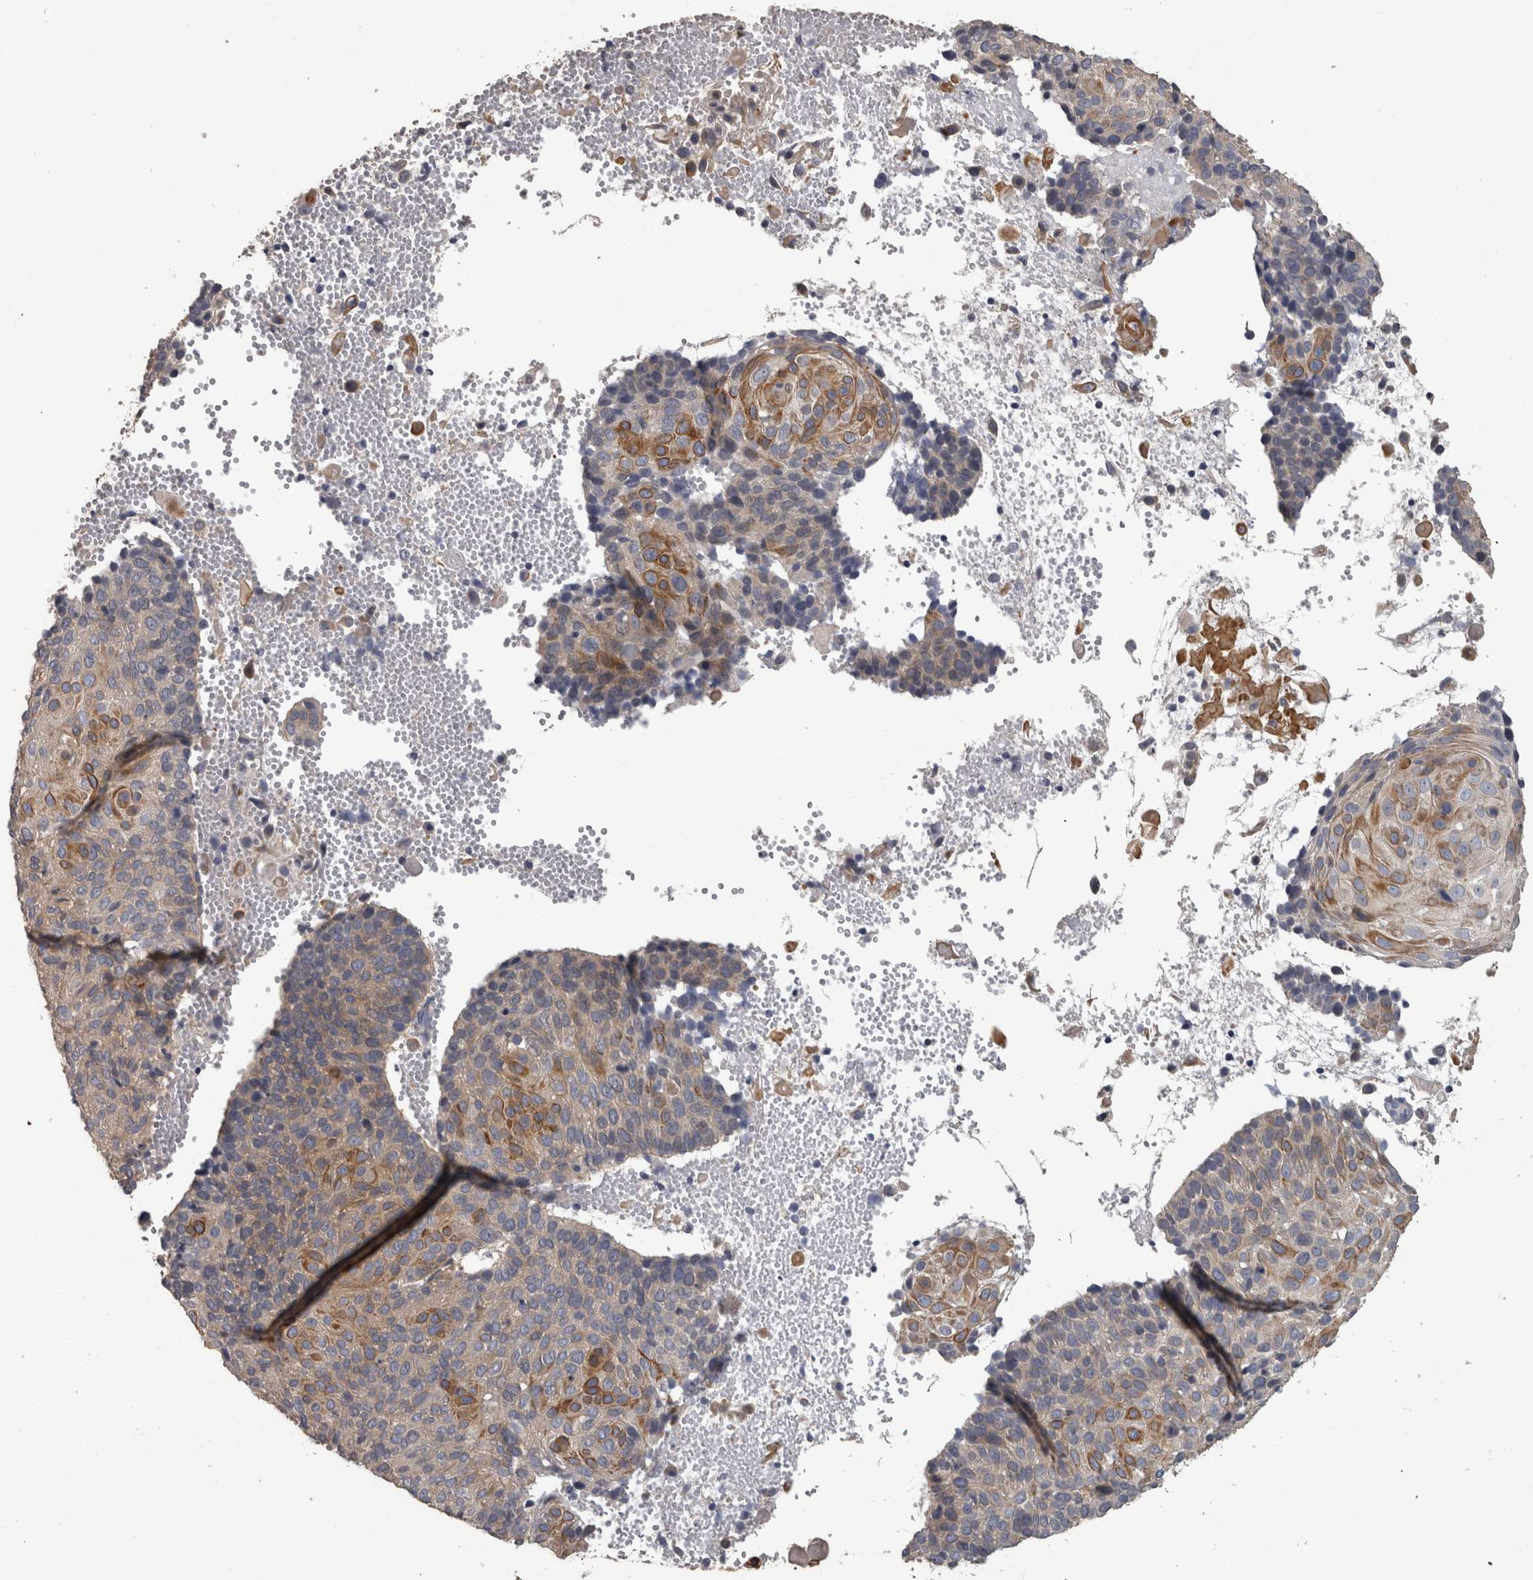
{"staining": {"intensity": "moderate", "quantity": "<25%", "location": "cytoplasmic/membranous"}, "tissue": "cervical cancer", "cell_type": "Tumor cells", "image_type": "cancer", "snomed": [{"axis": "morphology", "description": "Squamous cell carcinoma, NOS"}, {"axis": "topography", "description": "Cervix"}], "caption": "Brown immunohistochemical staining in cervical cancer displays moderate cytoplasmic/membranous expression in about <25% of tumor cells.", "gene": "EFEMP2", "patient": {"sex": "female", "age": 74}}